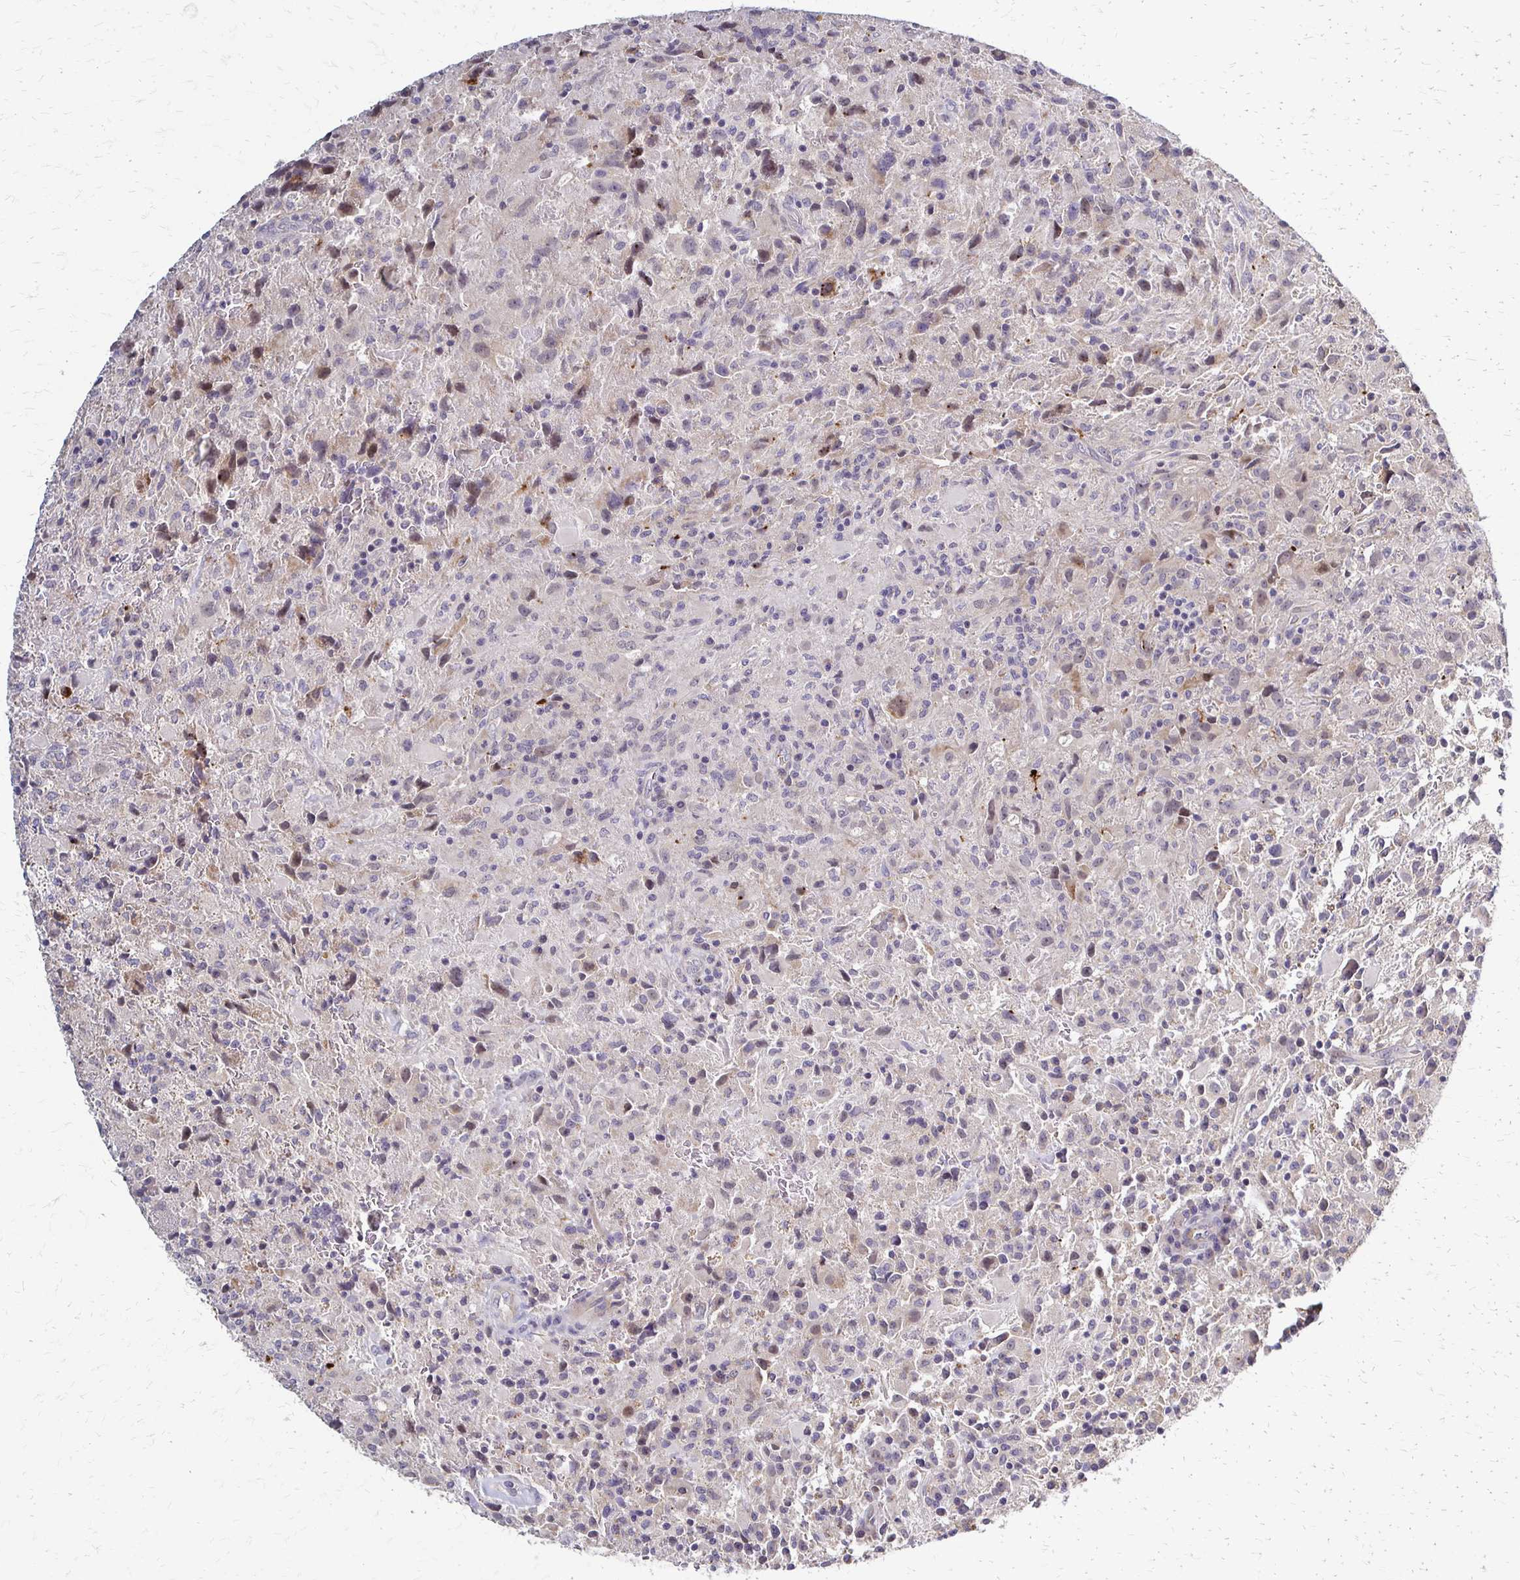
{"staining": {"intensity": "negative", "quantity": "none", "location": "none"}, "tissue": "glioma", "cell_type": "Tumor cells", "image_type": "cancer", "snomed": [{"axis": "morphology", "description": "Glioma, malignant, High grade"}, {"axis": "topography", "description": "Brain"}], "caption": "An IHC histopathology image of glioma is shown. There is no staining in tumor cells of glioma. (Immunohistochemistry, brightfield microscopy, high magnification).", "gene": "SLC9A9", "patient": {"sex": "male", "age": 68}}